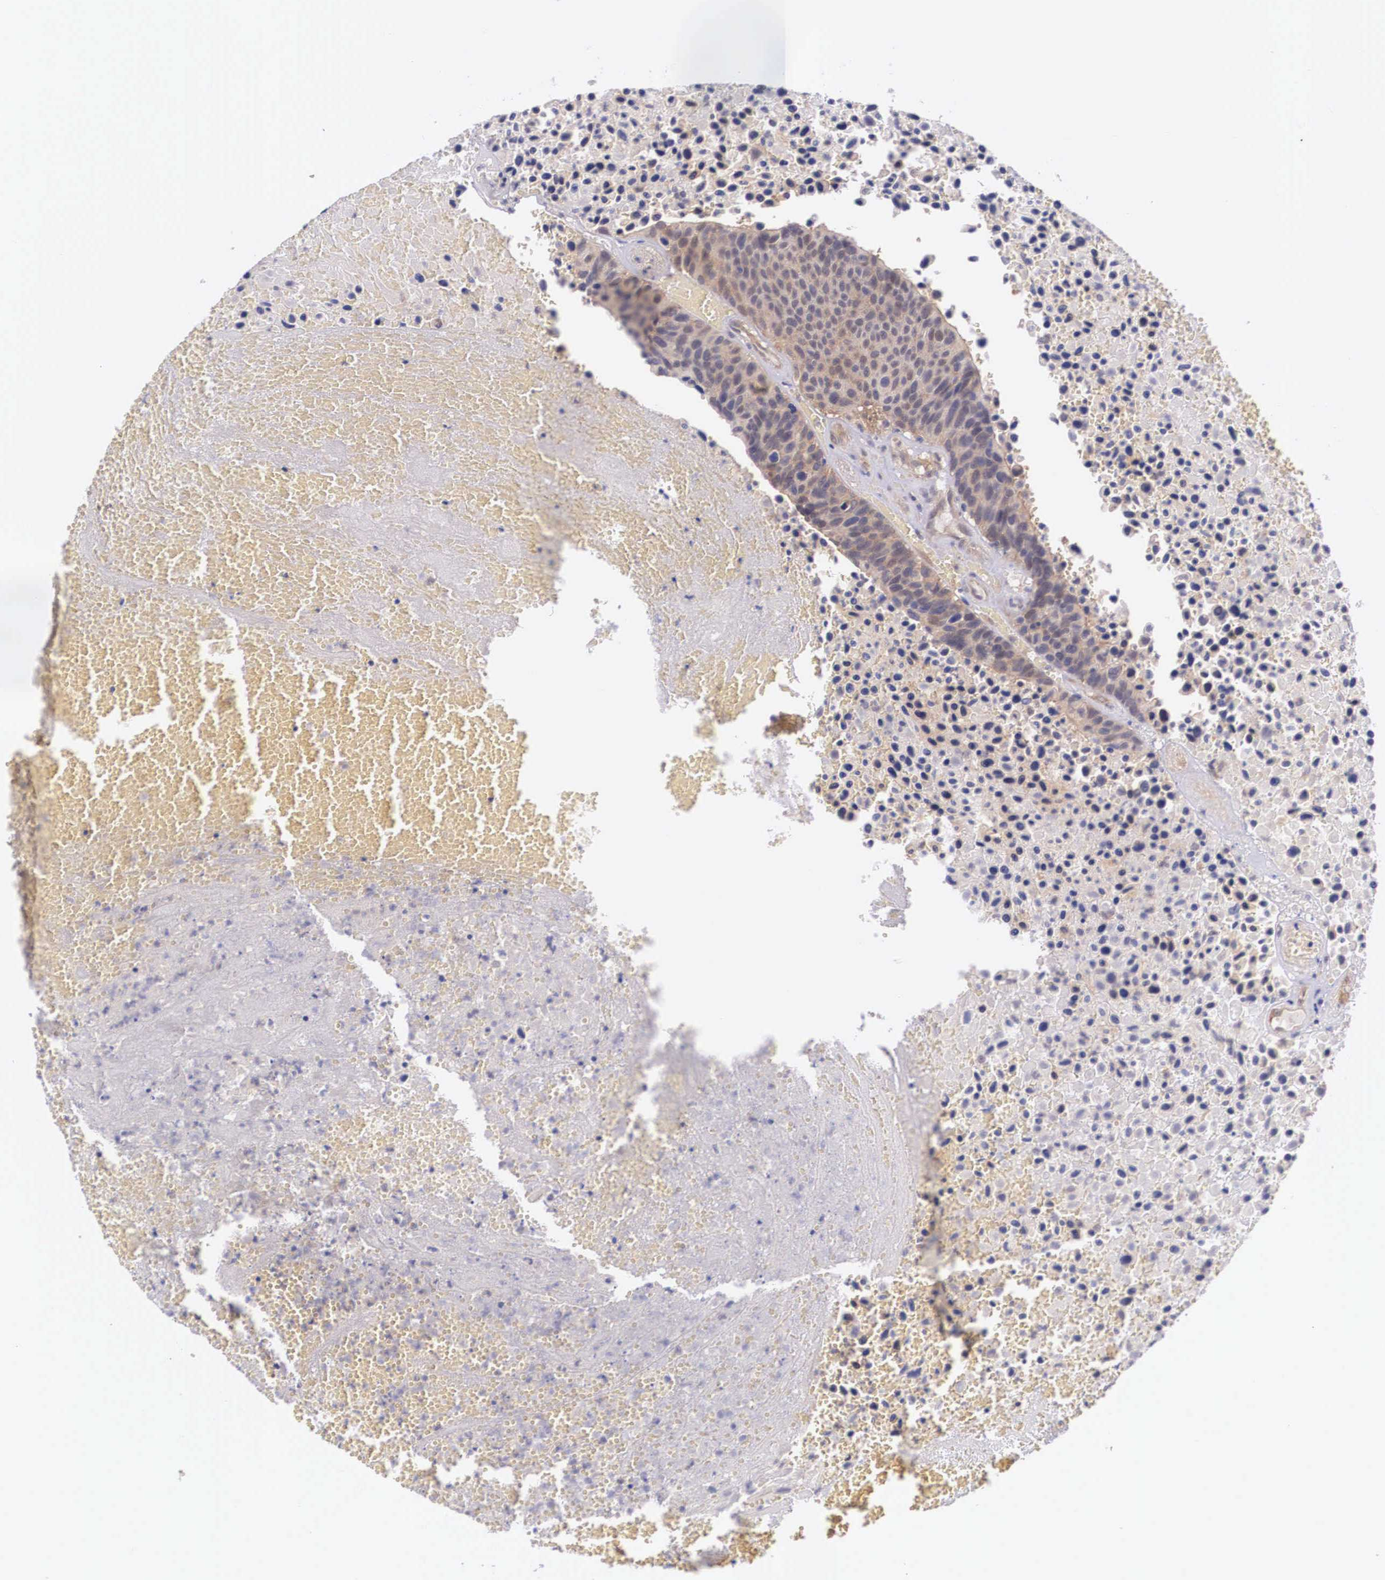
{"staining": {"intensity": "moderate", "quantity": ">75%", "location": "cytoplasmic/membranous"}, "tissue": "urothelial cancer", "cell_type": "Tumor cells", "image_type": "cancer", "snomed": [{"axis": "morphology", "description": "Urothelial carcinoma, High grade"}, {"axis": "topography", "description": "Urinary bladder"}], "caption": "Urothelial cancer tissue shows moderate cytoplasmic/membranous expression in about >75% of tumor cells", "gene": "IGBP1", "patient": {"sex": "male", "age": 66}}